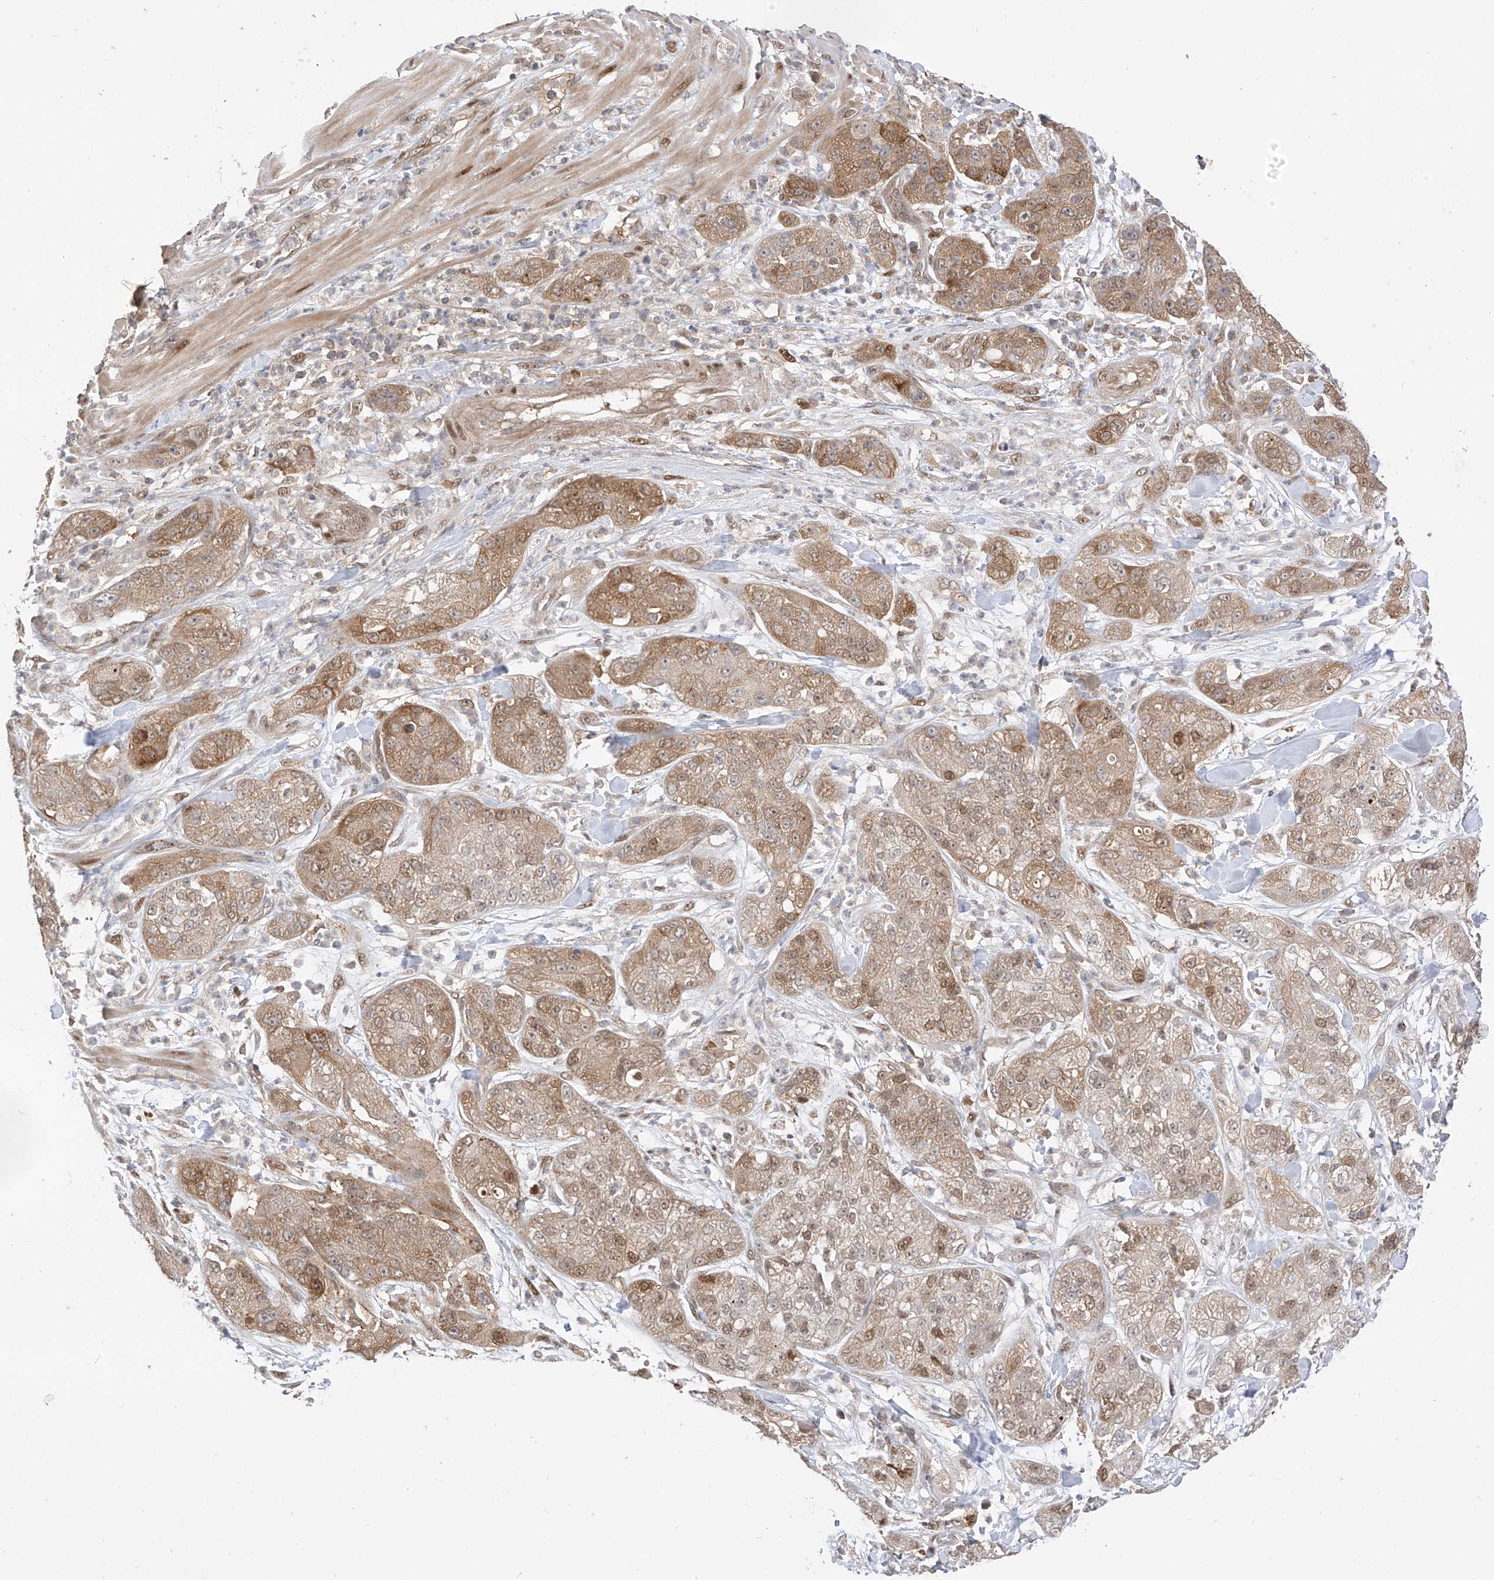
{"staining": {"intensity": "moderate", "quantity": "<25%", "location": "cytoplasmic/membranous,nuclear"}, "tissue": "pancreatic cancer", "cell_type": "Tumor cells", "image_type": "cancer", "snomed": [{"axis": "morphology", "description": "Adenocarcinoma, NOS"}, {"axis": "topography", "description": "Pancreas"}], "caption": "IHC of pancreatic adenocarcinoma shows low levels of moderate cytoplasmic/membranous and nuclear expression in about <25% of tumor cells.", "gene": "MRTFA", "patient": {"sex": "female", "age": 78}}